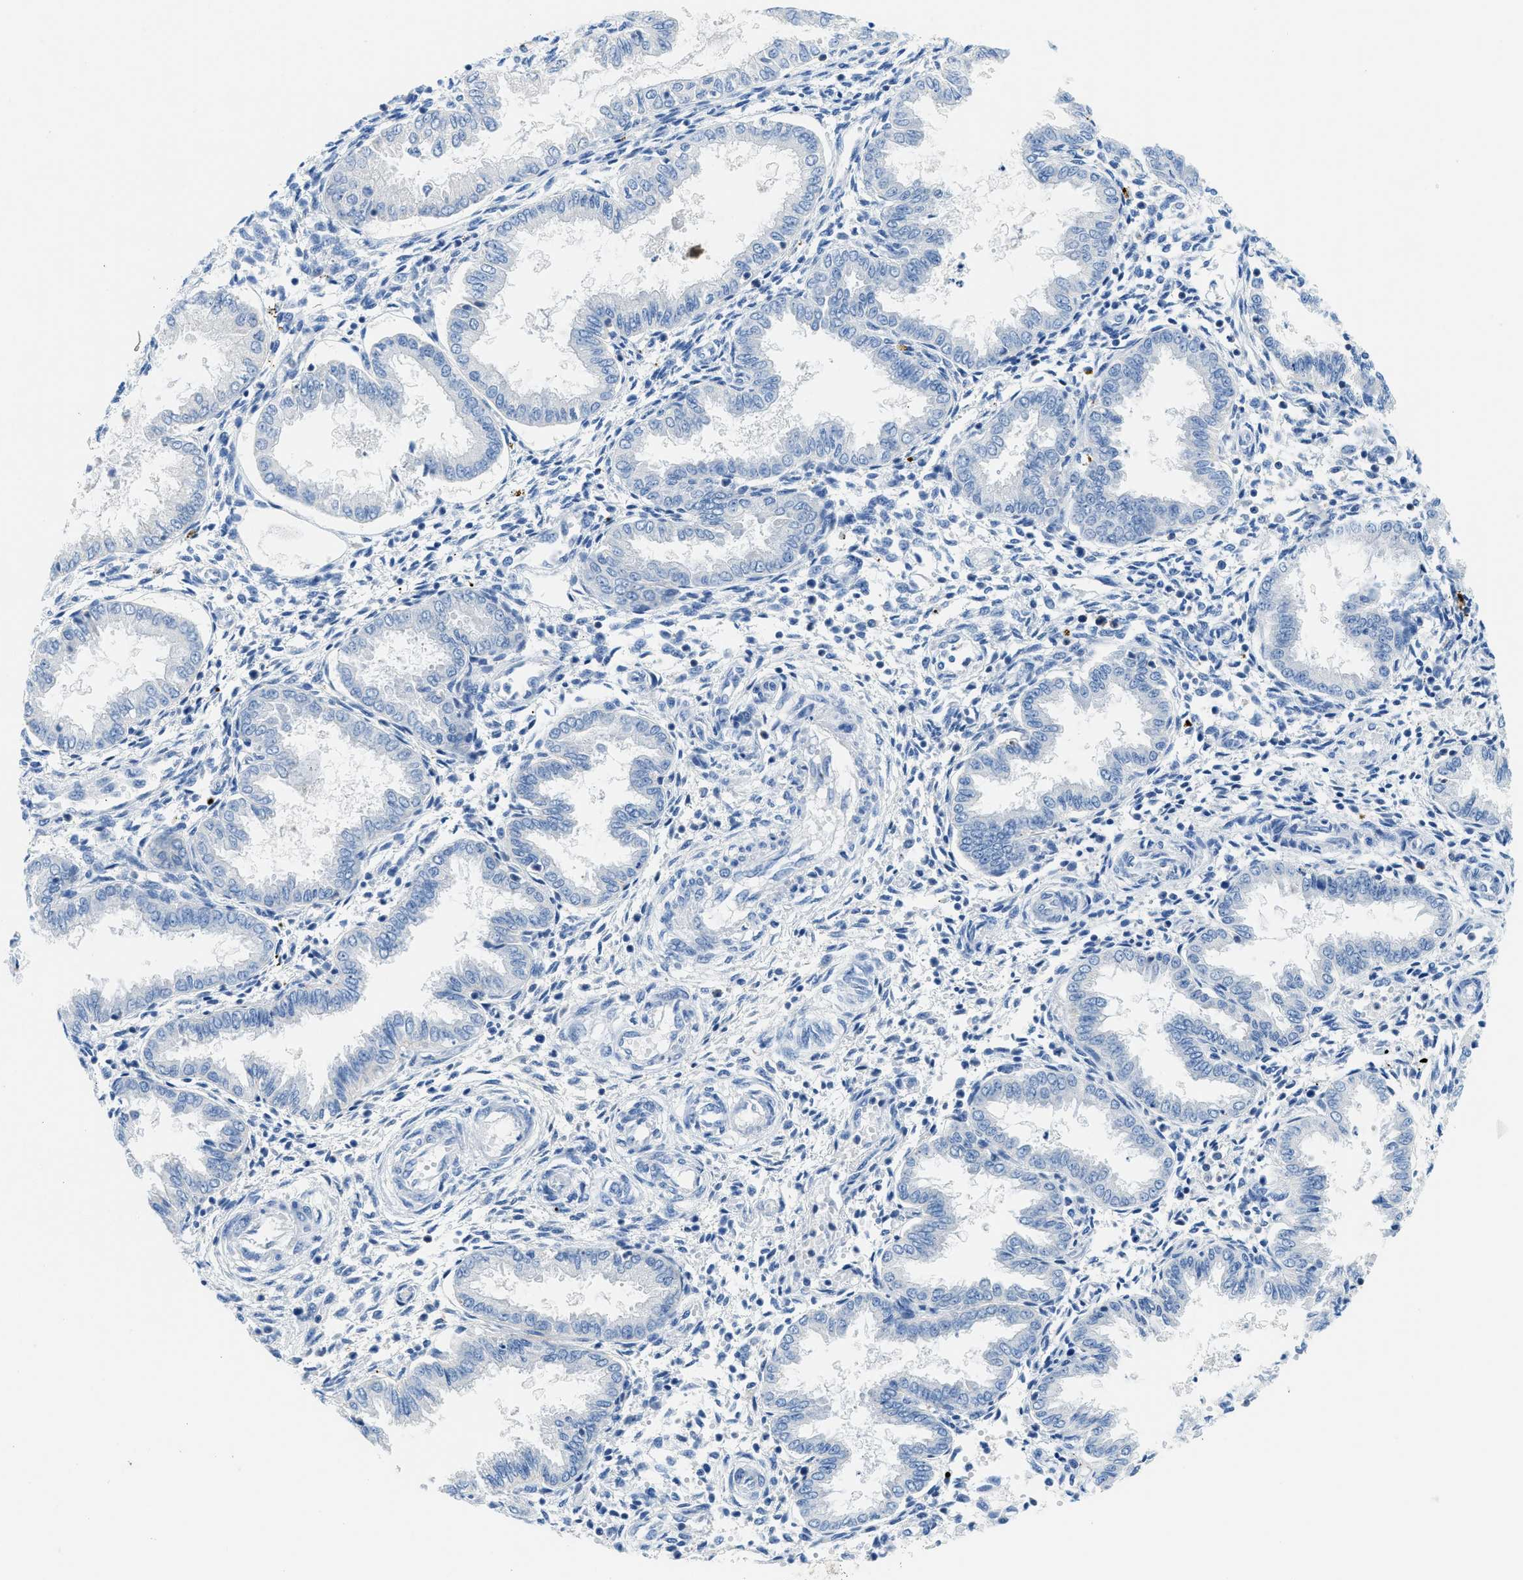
{"staining": {"intensity": "negative", "quantity": "none", "location": "none"}, "tissue": "endometrium", "cell_type": "Cells in endometrial stroma", "image_type": "normal", "snomed": [{"axis": "morphology", "description": "Normal tissue, NOS"}, {"axis": "topography", "description": "Endometrium"}], "caption": "IHC histopathology image of unremarkable endometrium: endometrium stained with DAB (3,3'-diaminobenzidine) exhibits no significant protein positivity in cells in endometrial stroma. (Brightfield microscopy of DAB IHC at high magnification).", "gene": "FAM151A", "patient": {"sex": "female", "age": 33}}